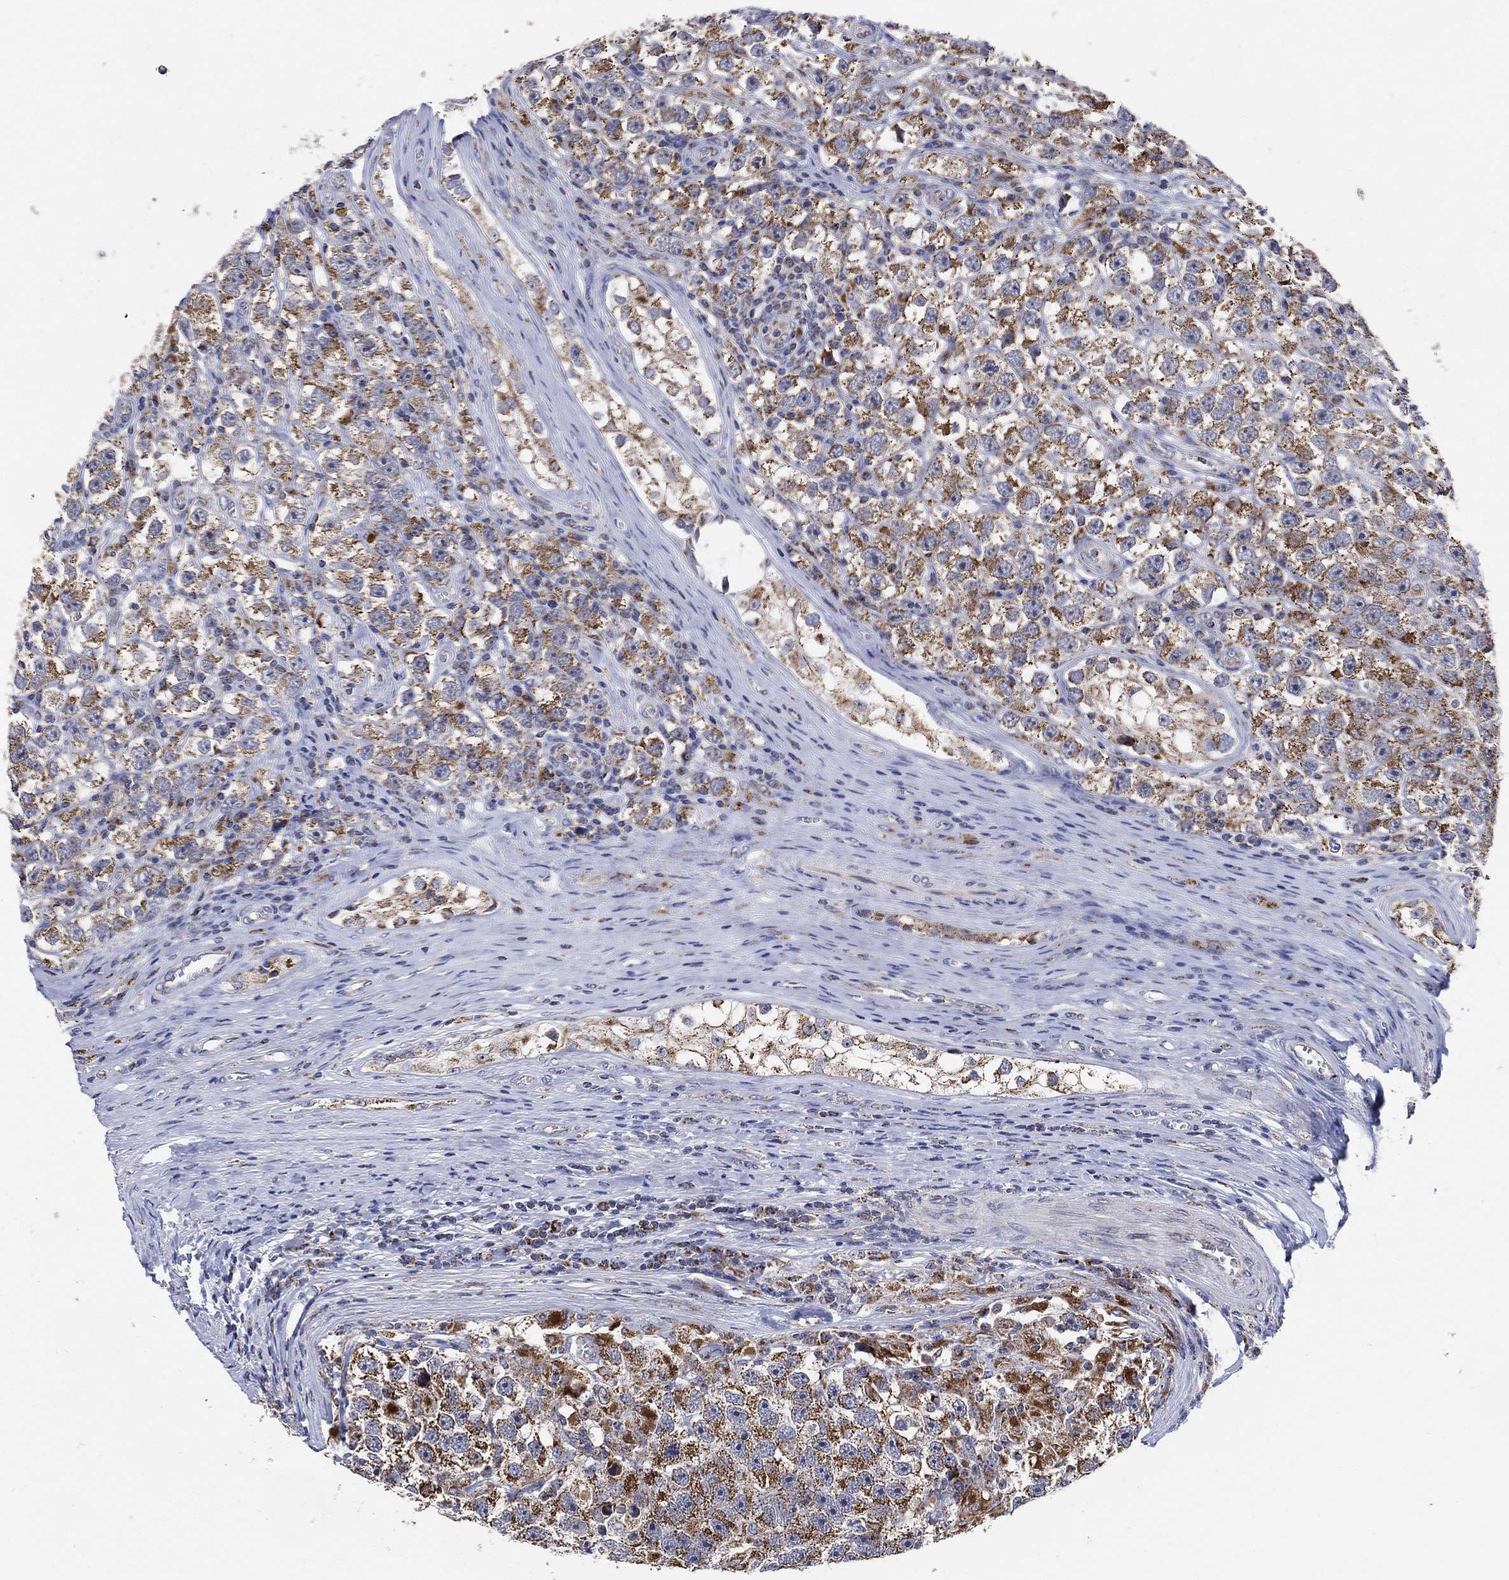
{"staining": {"intensity": "moderate", "quantity": ">75%", "location": "cytoplasmic/membranous"}, "tissue": "testis cancer", "cell_type": "Tumor cells", "image_type": "cancer", "snomed": [{"axis": "morphology", "description": "Seminoma, NOS"}, {"axis": "topography", "description": "Testis"}], "caption": "Immunohistochemistry (IHC) of seminoma (testis) exhibits medium levels of moderate cytoplasmic/membranous expression in approximately >75% of tumor cells. The staining was performed using DAB (3,3'-diaminobenzidine), with brown indicating positive protein expression. Nuclei are stained blue with hematoxylin.", "gene": "GCAT", "patient": {"sex": "male", "age": 26}}